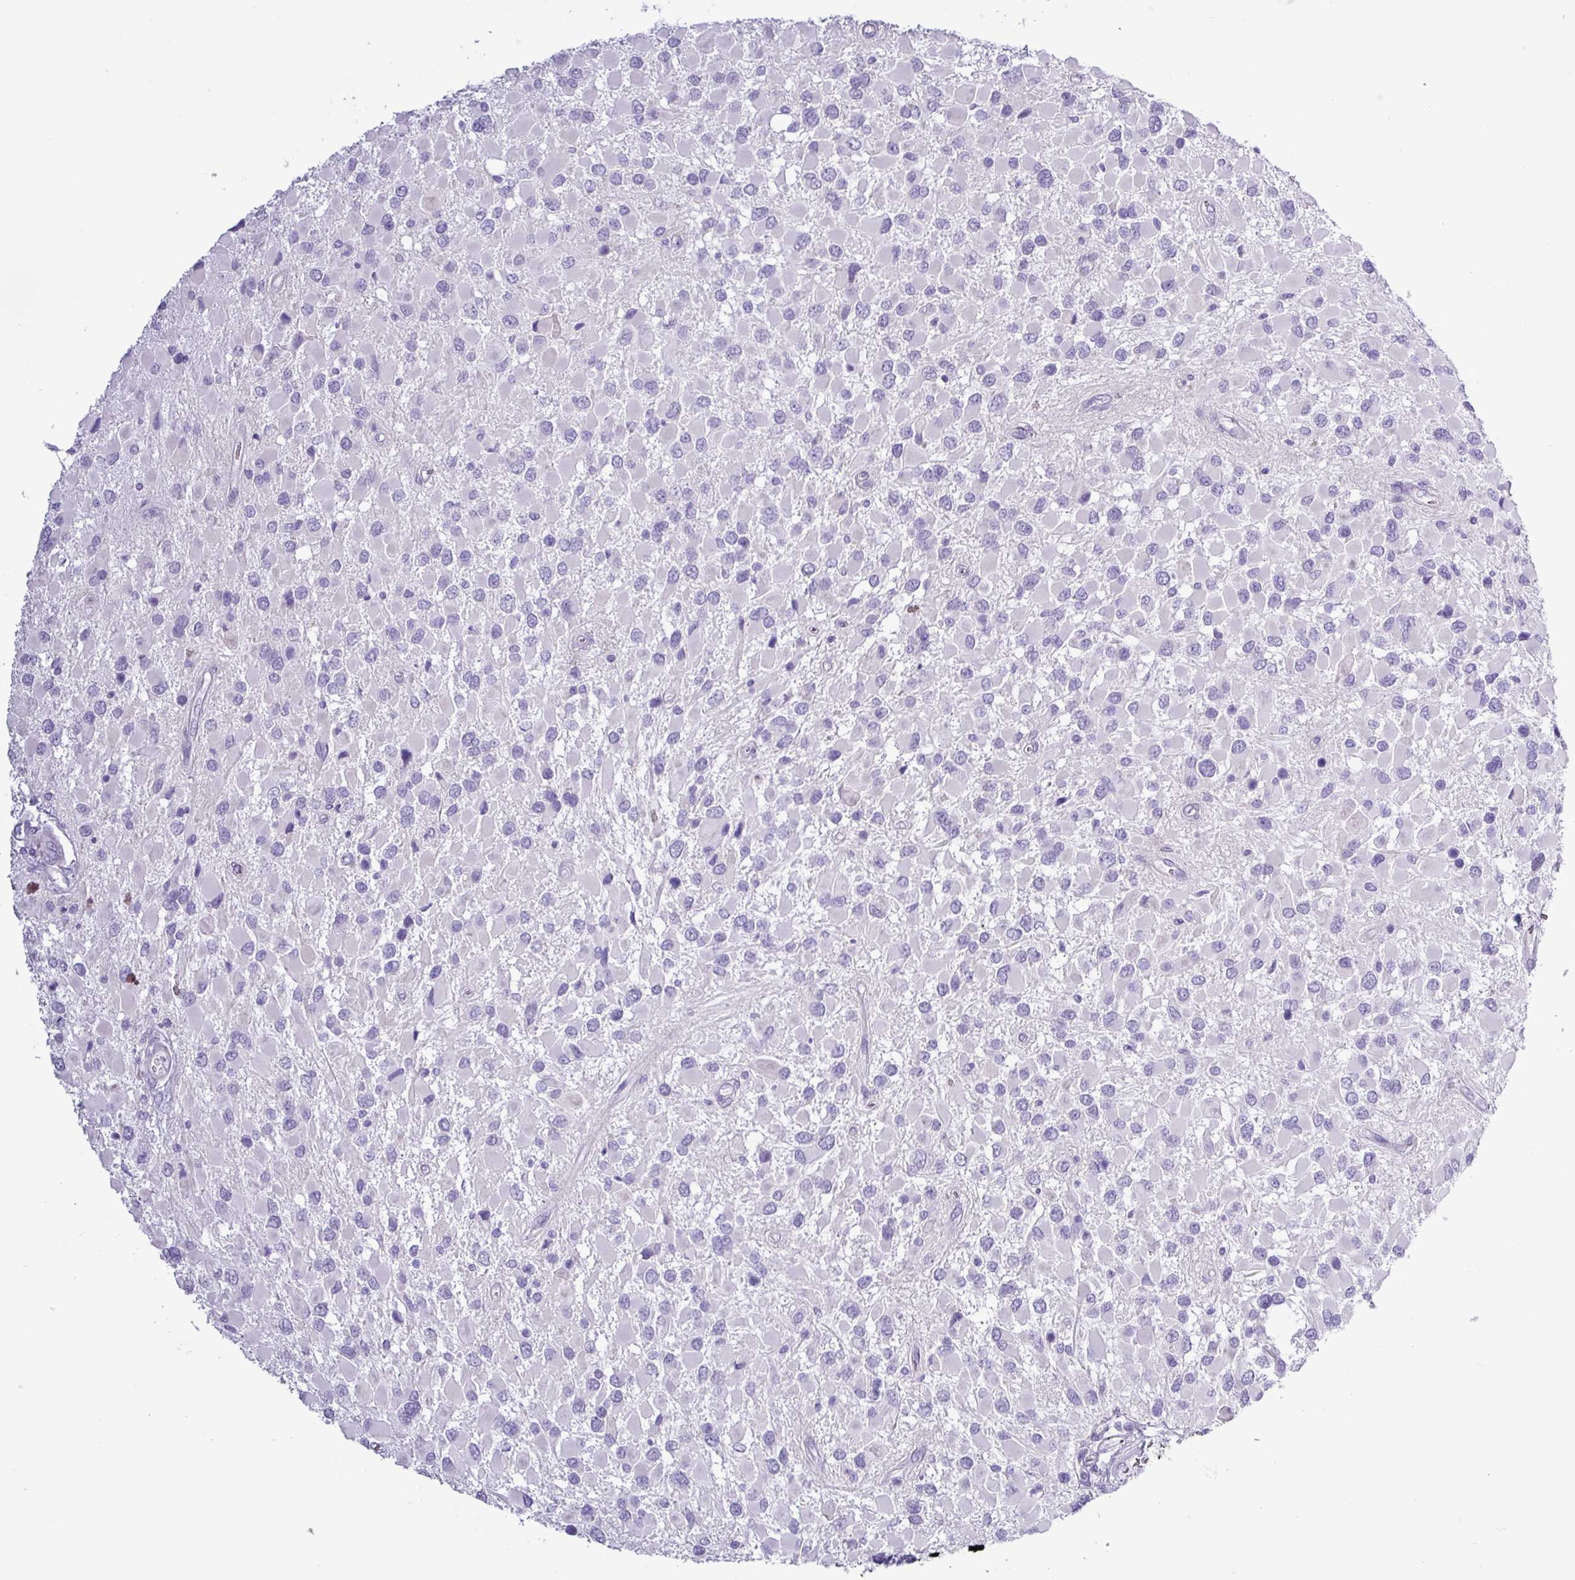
{"staining": {"intensity": "negative", "quantity": "none", "location": "none"}, "tissue": "glioma", "cell_type": "Tumor cells", "image_type": "cancer", "snomed": [{"axis": "morphology", "description": "Glioma, malignant, High grade"}, {"axis": "topography", "description": "Brain"}], "caption": "Tumor cells show no significant protein expression in glioma.", "gene": "ALDH3A1", "patient": {"sex": "male", "age": 53}}